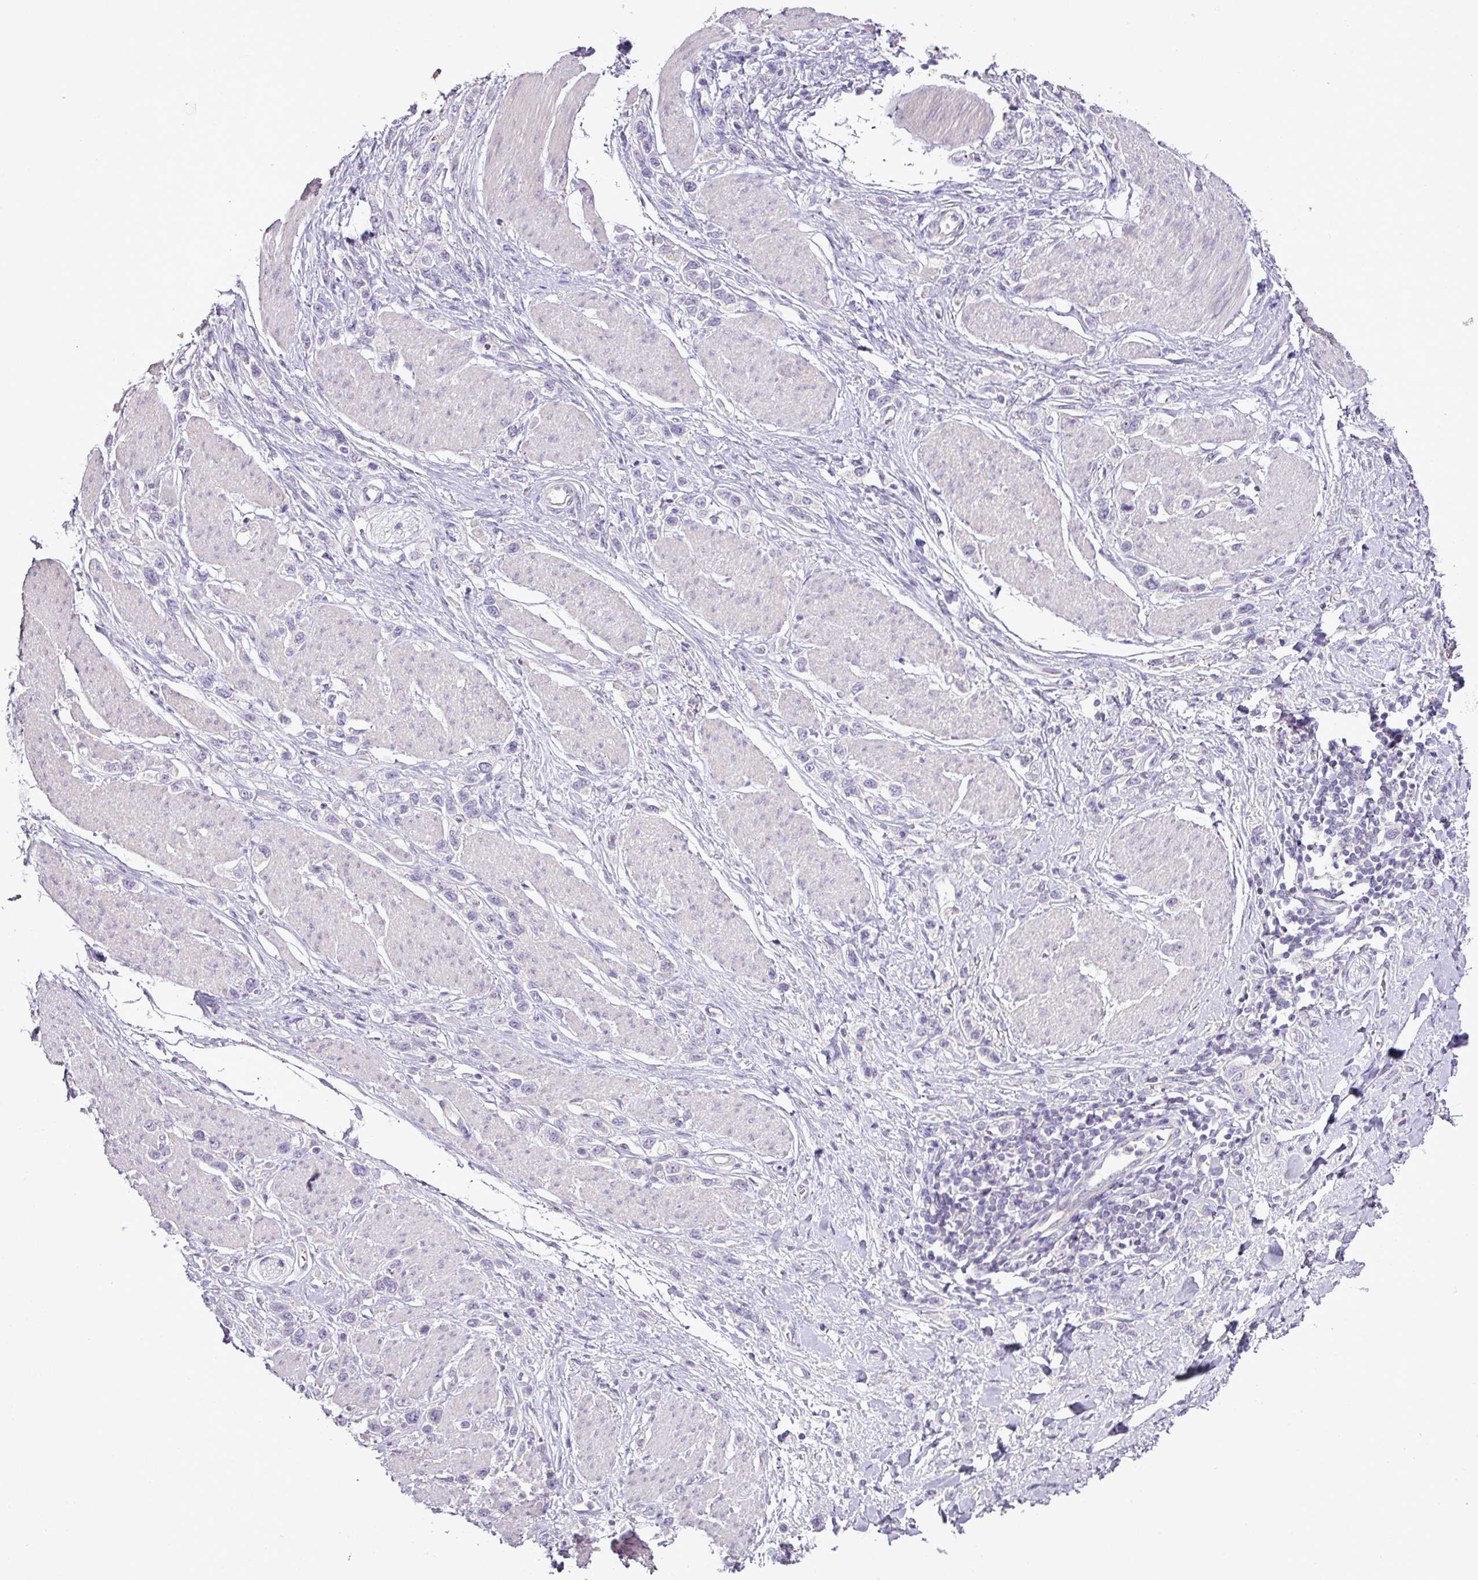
{"staining": {"intensity": "negative", "quantity": "none", "location": "none"}, "tissue": "stomach cancer", "cell_type": "Tumor cells", "image_type": "cancer", "snomed": [{"axis": "morphology", "description": "Adenocarcinoma, NOS"}, {"axis": "topography", "description": "Stomach"}], "caption": "Tumor cells are negative for brown protein staining in adenocarcinoma (stomach). (DAB IHC, high magnification).", "gene": "BRINP2", "patient": {"sex": "female", "age": 65}}